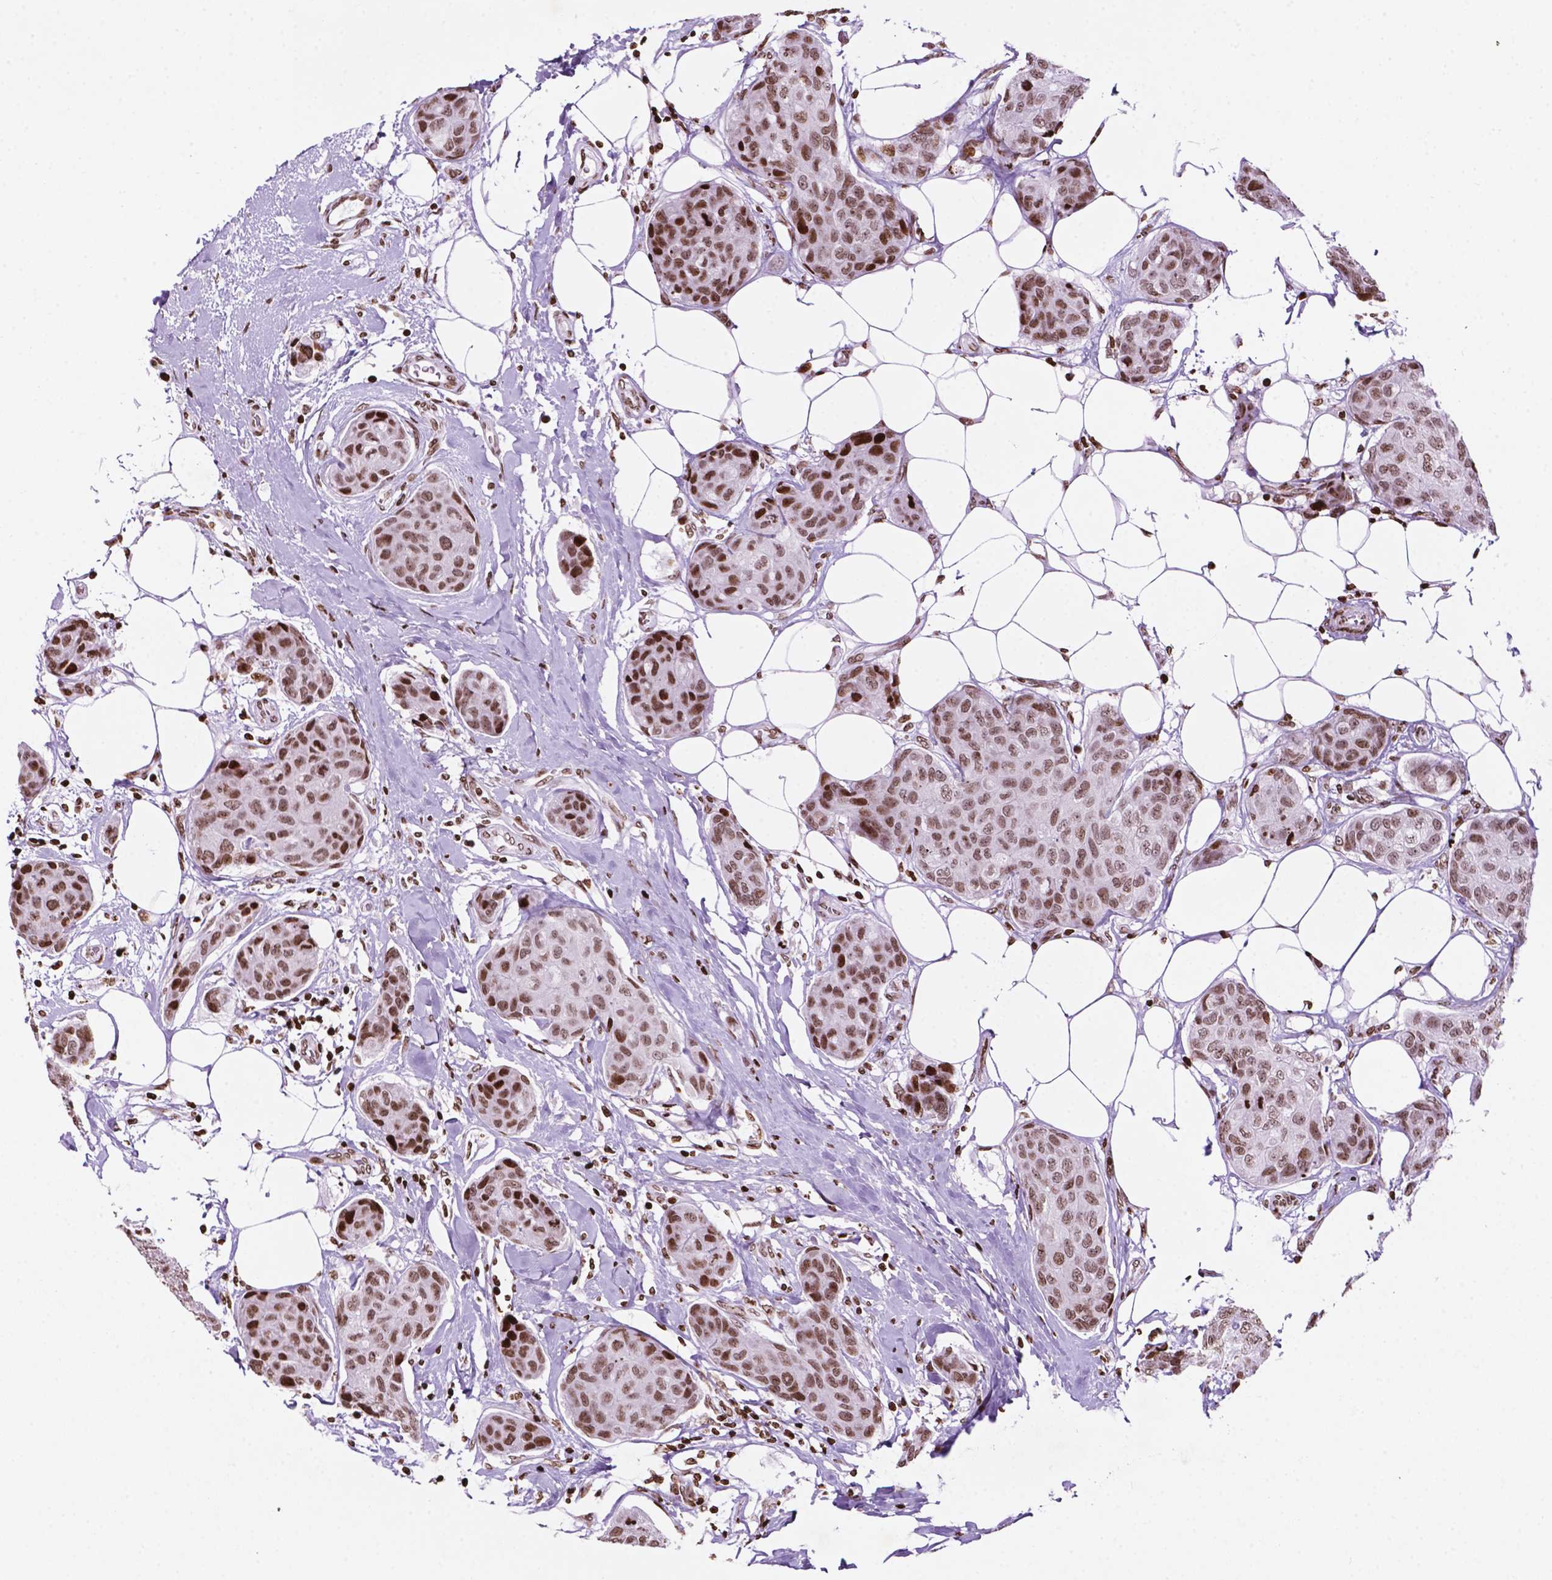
{"staining": {"intensity": "moderate", "quantity": ">75%", "location": "nuclear"}, "tissue": "breast cancer", "cell_type": "Tumor cells", "image_type": "cancer", "snomed": [{"axis": "morphology", "description": "Duct carcinoma"}, {"axis": "topography", "description": "Breast"}], "caption": "Moderate nuclear protein expression is appreciated in approximately >75% of tumor cells in breast cancer.", "gene": "TMEM250", "patient": {"sex": "female", "age": 80}}